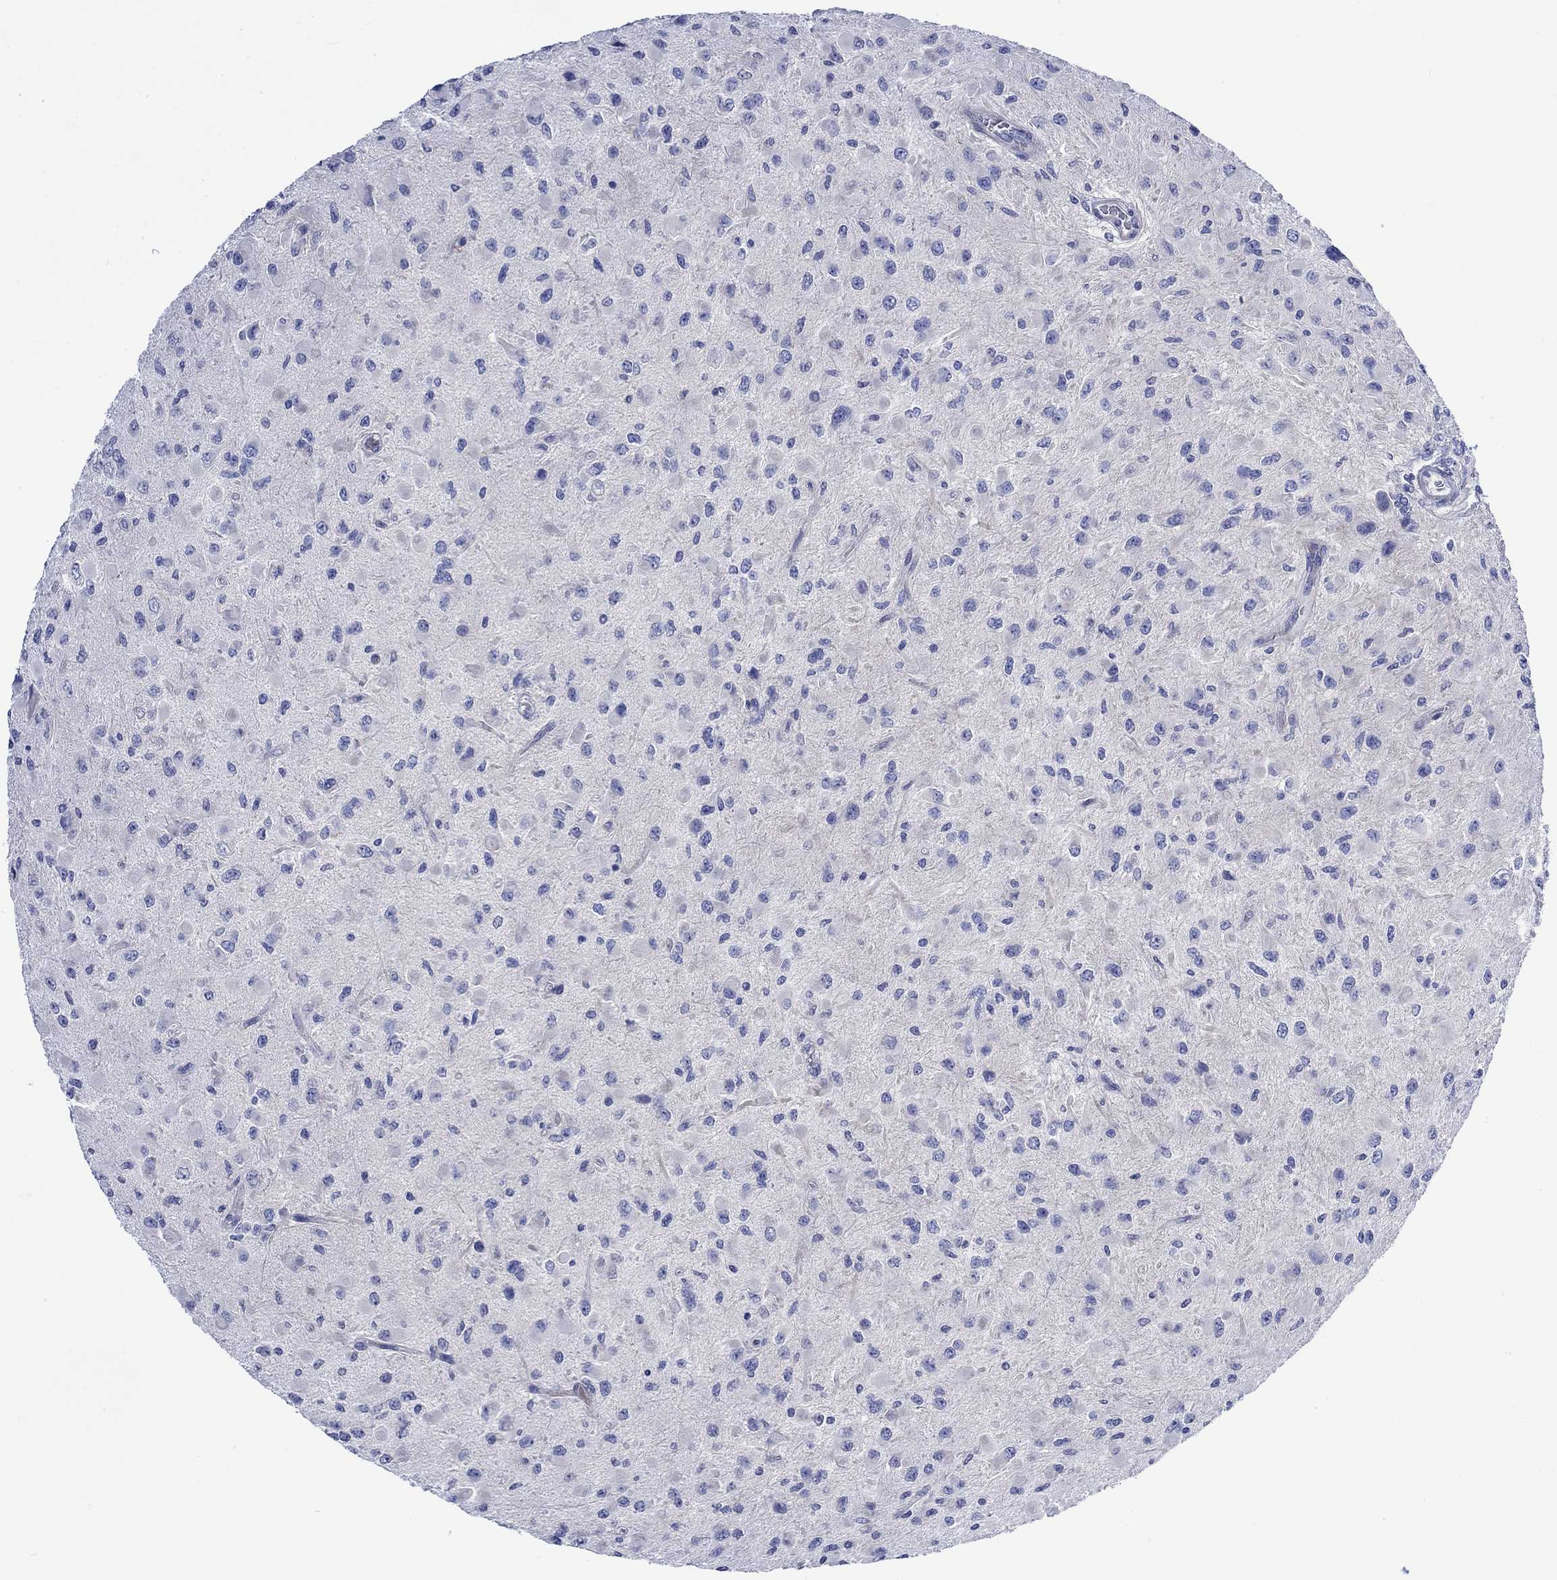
{"staining": {"intensity": "negative", "quantity": "none", "location": "none"}, "tissue": "glioma", "cell_type": "Tumor cells", "image_type": "cancer", "snomed": [{"axis": "morphology", "description": "Glioma, malignant, High grade"}, {"axis": "topography", "description": "Cerebral cortex"}], "caption": "A high-resolution micrograph shows IHC staining of high-grade glioma (malignant), which shows no significant positivity in tumor cells.", "gene": "NRIP3", "patient": {"sex": "male", "age": 35}}